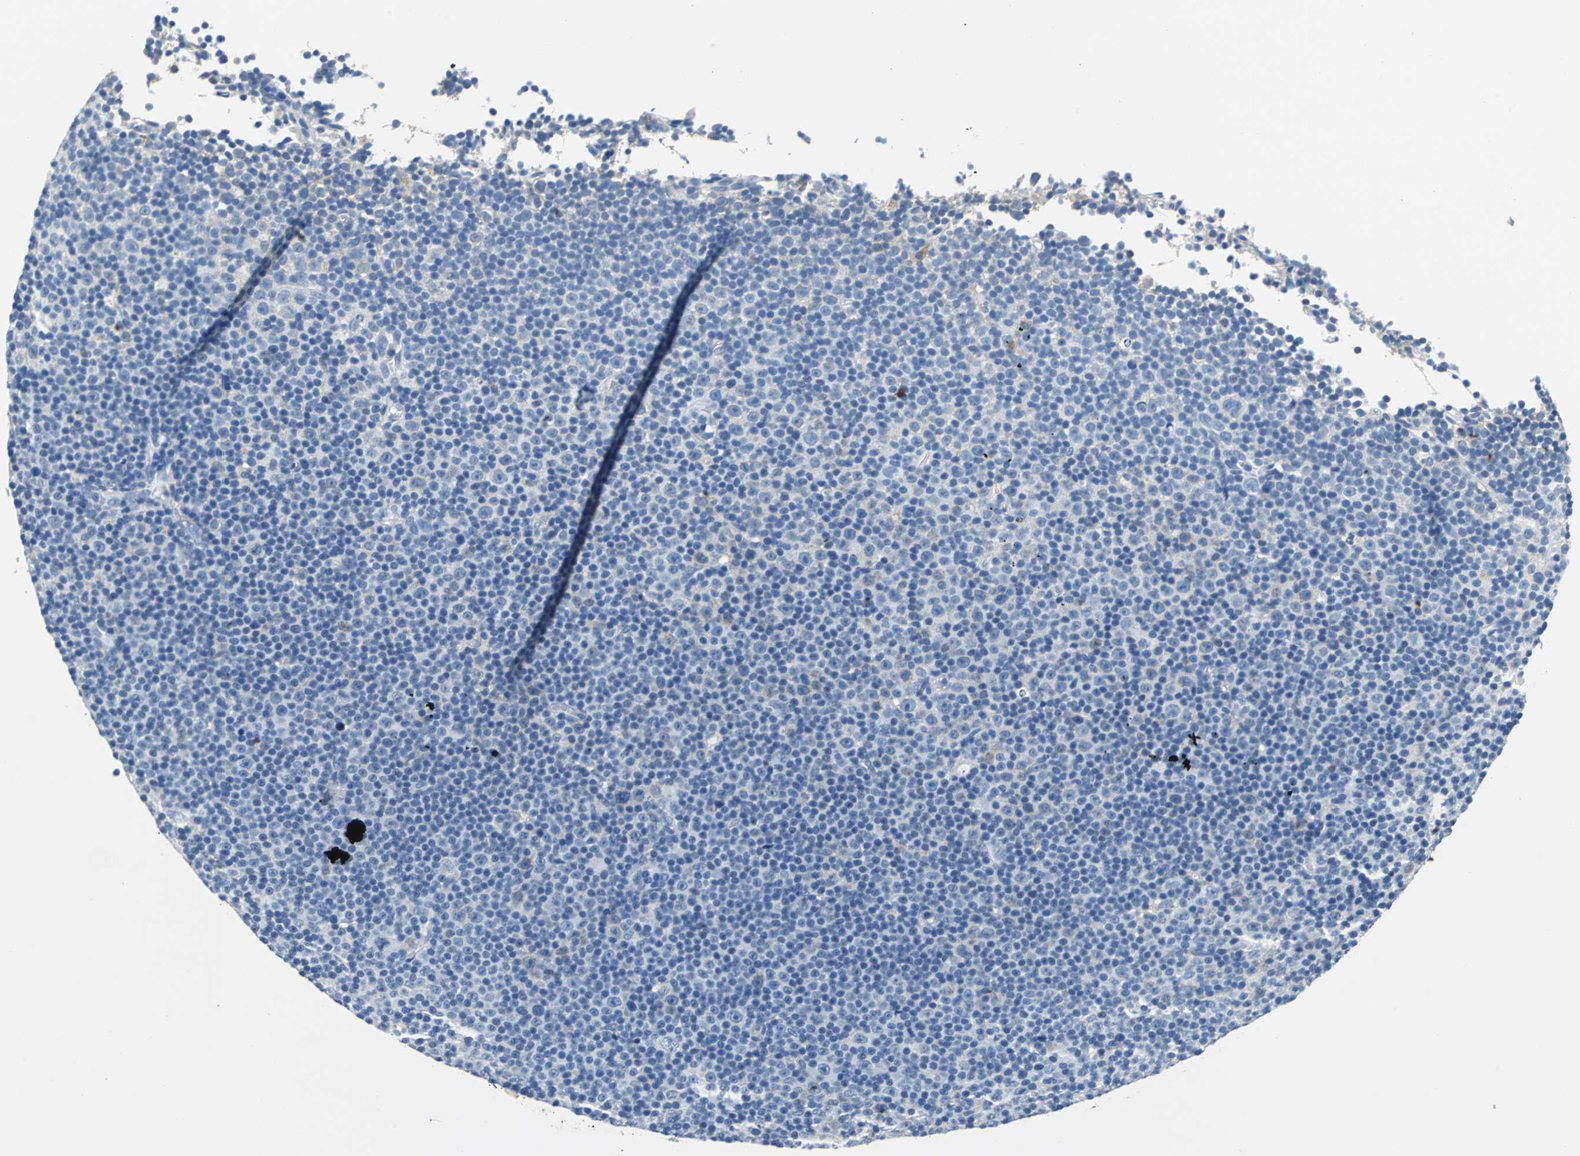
{"staining": {"intensity": "negative", "quantity": "none", "location": "none"}, "tissue": "lymphoma", "cell_type": "Tumor cells", "image_type": "cancer", "snomed": [{"axis": "morphology", "description": "Malignant lymphoma, non-Hodgkin's type, Low grade"}, {"axis": "topography", "description": "Lymph node"}], "caption": "IHC photomicrograph of human malignant lymphoma, non-Hodgkin's type (low-grade) stained for a protein (brown), which exhibits no staining in tumor cells.", "gene": "TEX264", "patient": {"sex": "female", "age": 67}}